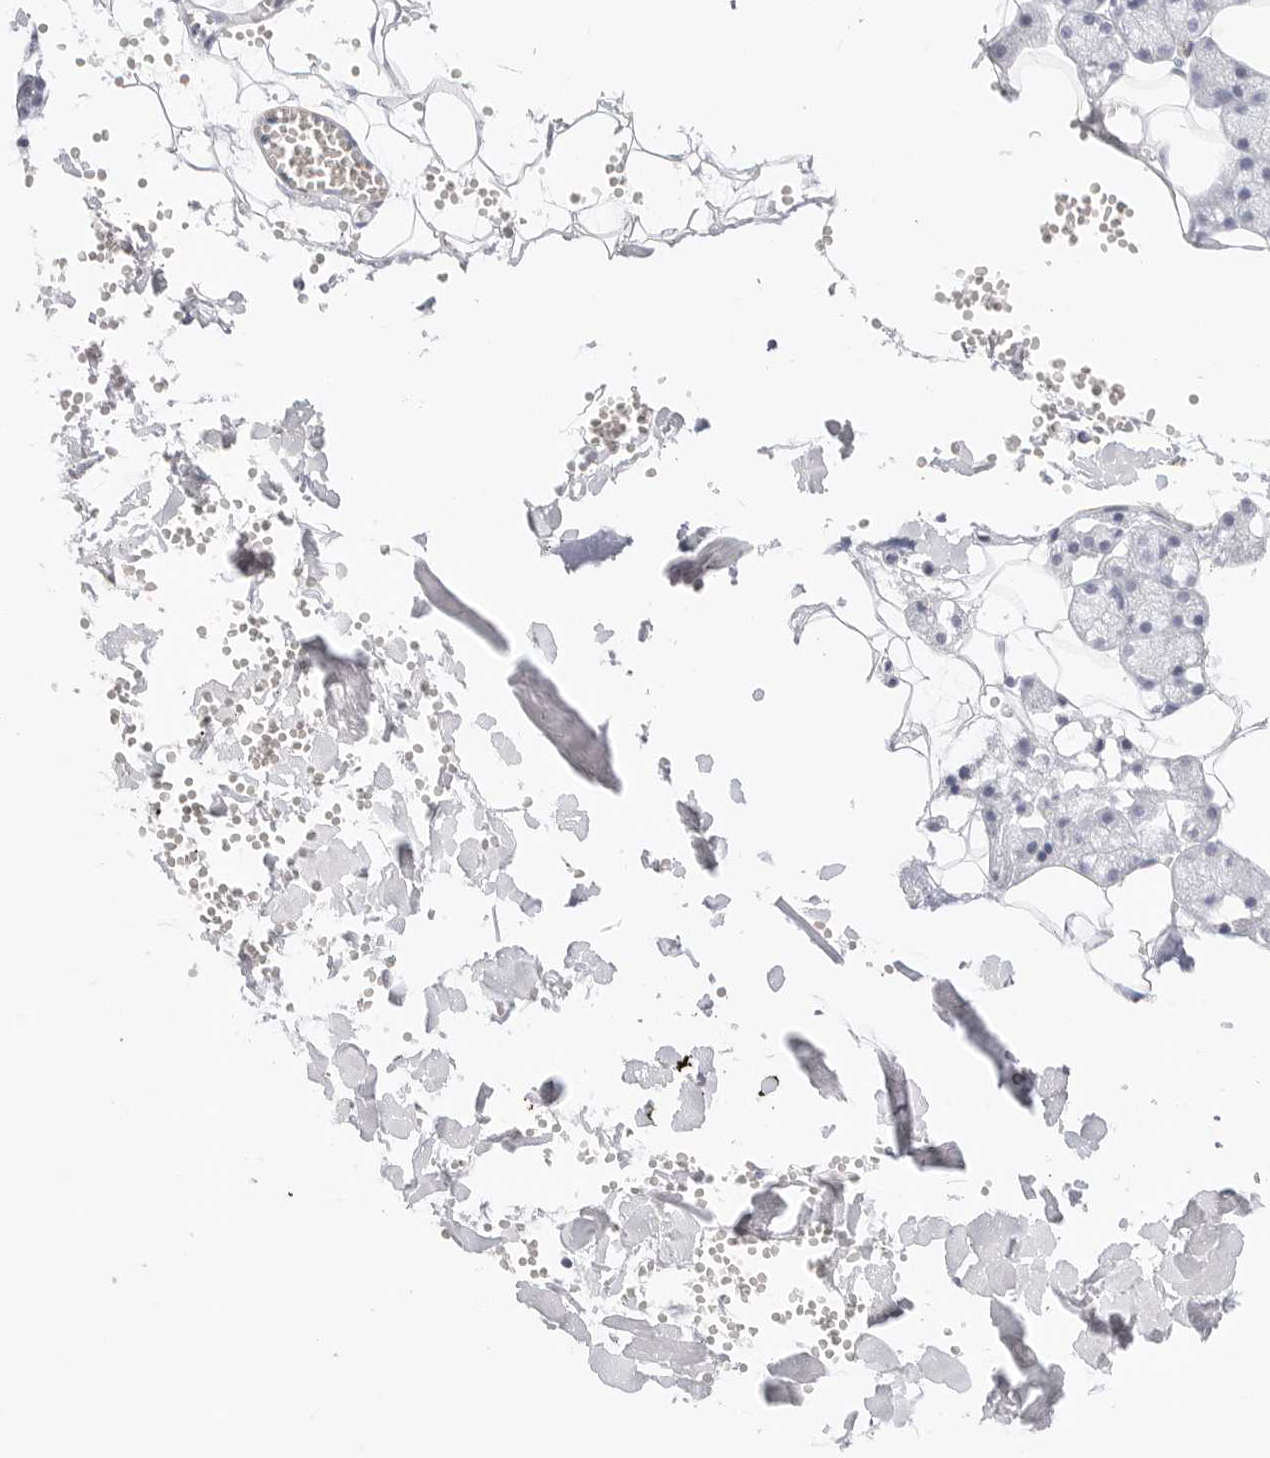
{"staining": {"intensity": "negative", "quantity": "none", "location": "none"}, "tissue": "salivary gland", "cell_type": "Glandular cells", "image_type": "normal", "snomed": [{"axis": "morphology", "description": "Normal tissue, NOS"}, {"axis": "topography", "description": "Salivary gland"}], "caption": "Immunohistochemical staining of normal salivary gland exhibits no significant expression in glandular cells.", "gene": "TFF2", "patient": {"sex": "male", "age": 62}}